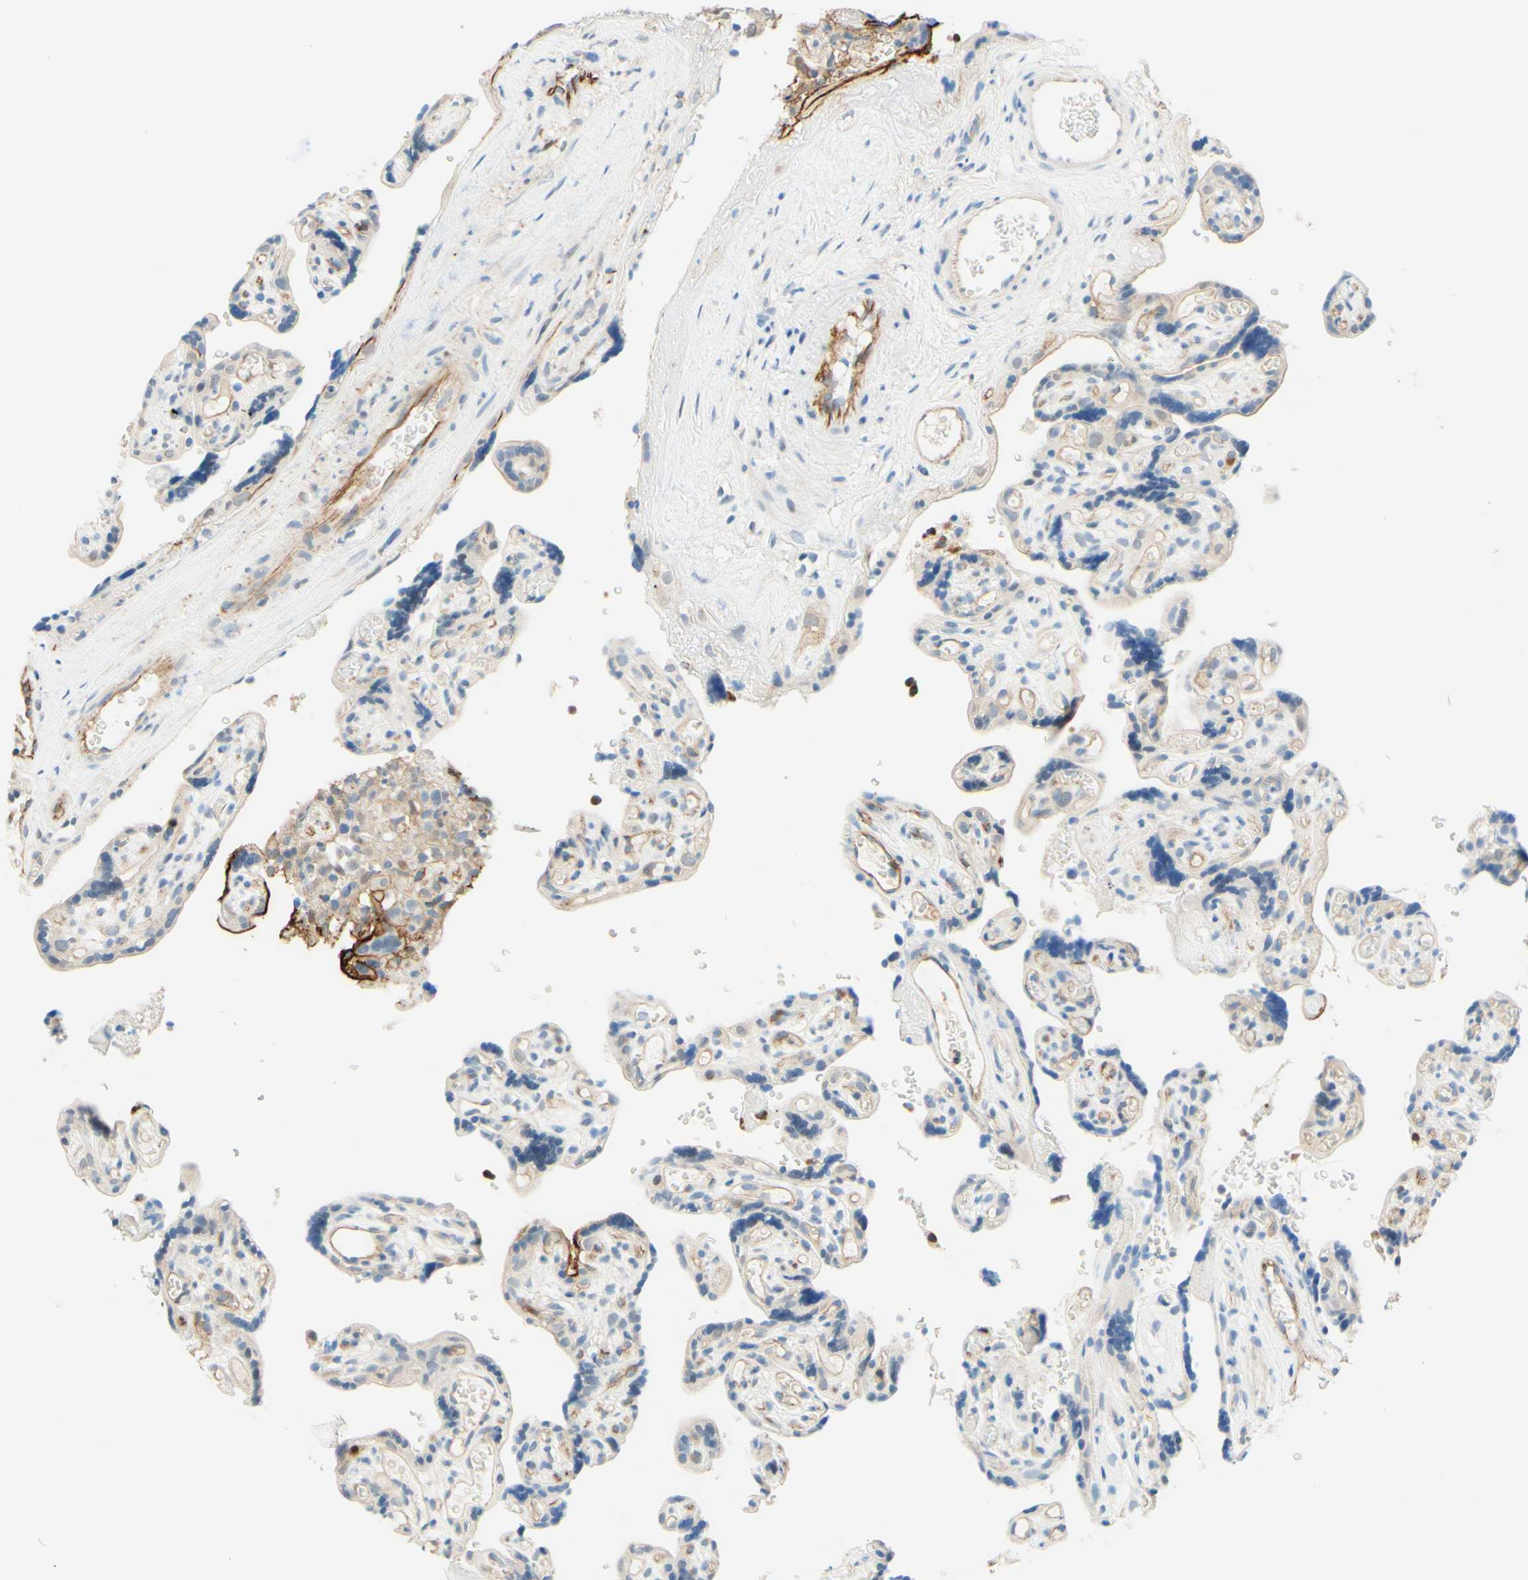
{"staining": {"intensity": "negative", "quantity": "none", "location": "none"}, "tissue": "placenta", "cell_type": "Decidual cells", "image_type": "normal", "snomed": [{"axis": "morphology", "description": "Normal tissue, NOS"}, {"axis": "topography", "description": "Placenta"}], "caption": "Decidual cells show no significant protein staining in benign placenta. The staining is performed using DAB brown chromogen with nuclei counter-stained in using hematoxylin.", "gene": "TREM2", "patient": {"sex": "female", "age": 30}}